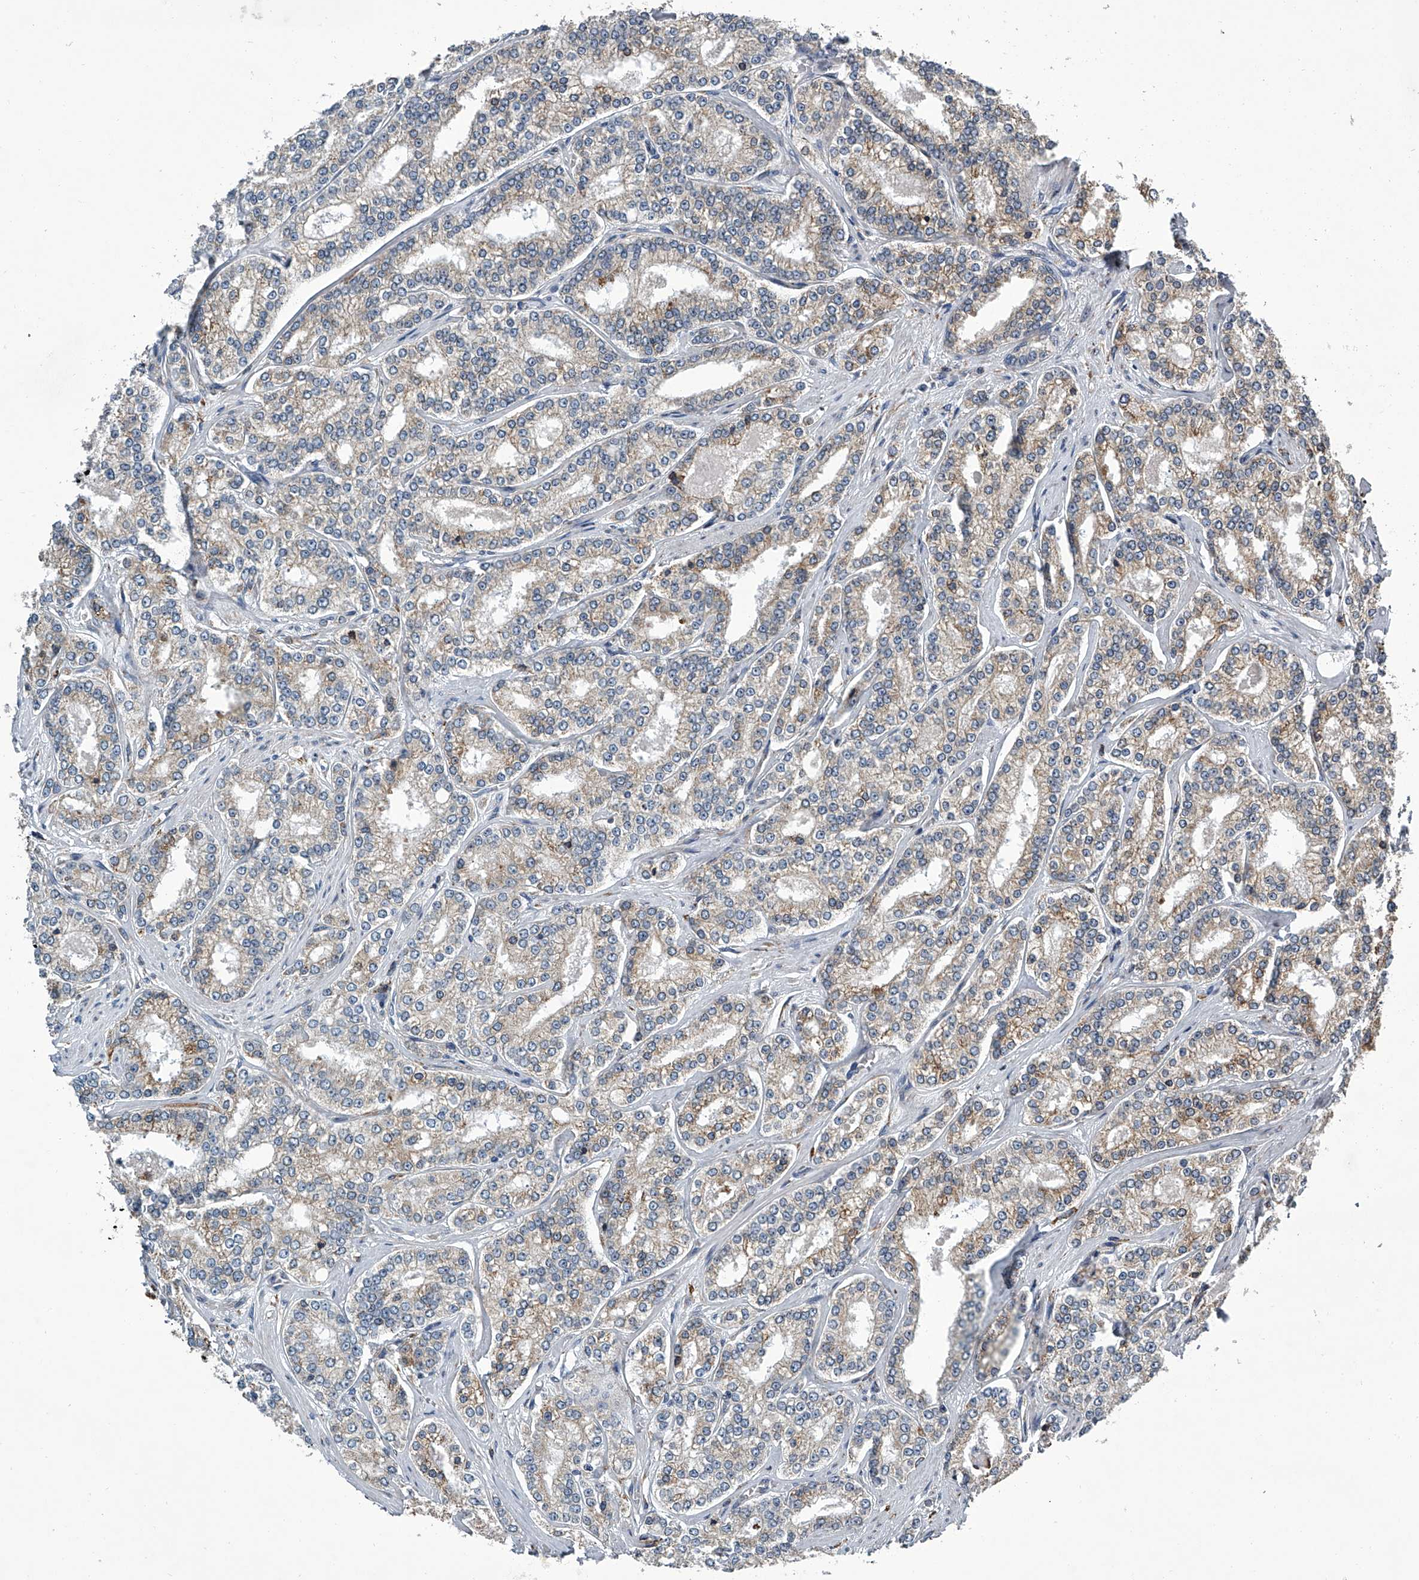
{"staining": {"intensity": "weak", "quantity": "25%-75%", "location": "cytoplasmic/membranous"}, "tissue": "prostate cancer", "cell_type": "Tumor cells", "image_type": "cancer", "snomed": [{"axis": "morphology", "description": "Normal tissue, NOS"}, {"axis": "morphology", "description": "Adenocarcinoma, High grade"}, {"axis": "topography", "description": "Prostate"}], "caption": "Human prostate cancer (high-grade adenocarcinoma) stained with a brown dye shows weak cytoplasmic/membranous positive positivity in approximately 25%-75% of tumor cells.", "gene": "TMEM63C", "patient": {"sex": "male", "age": 83}}